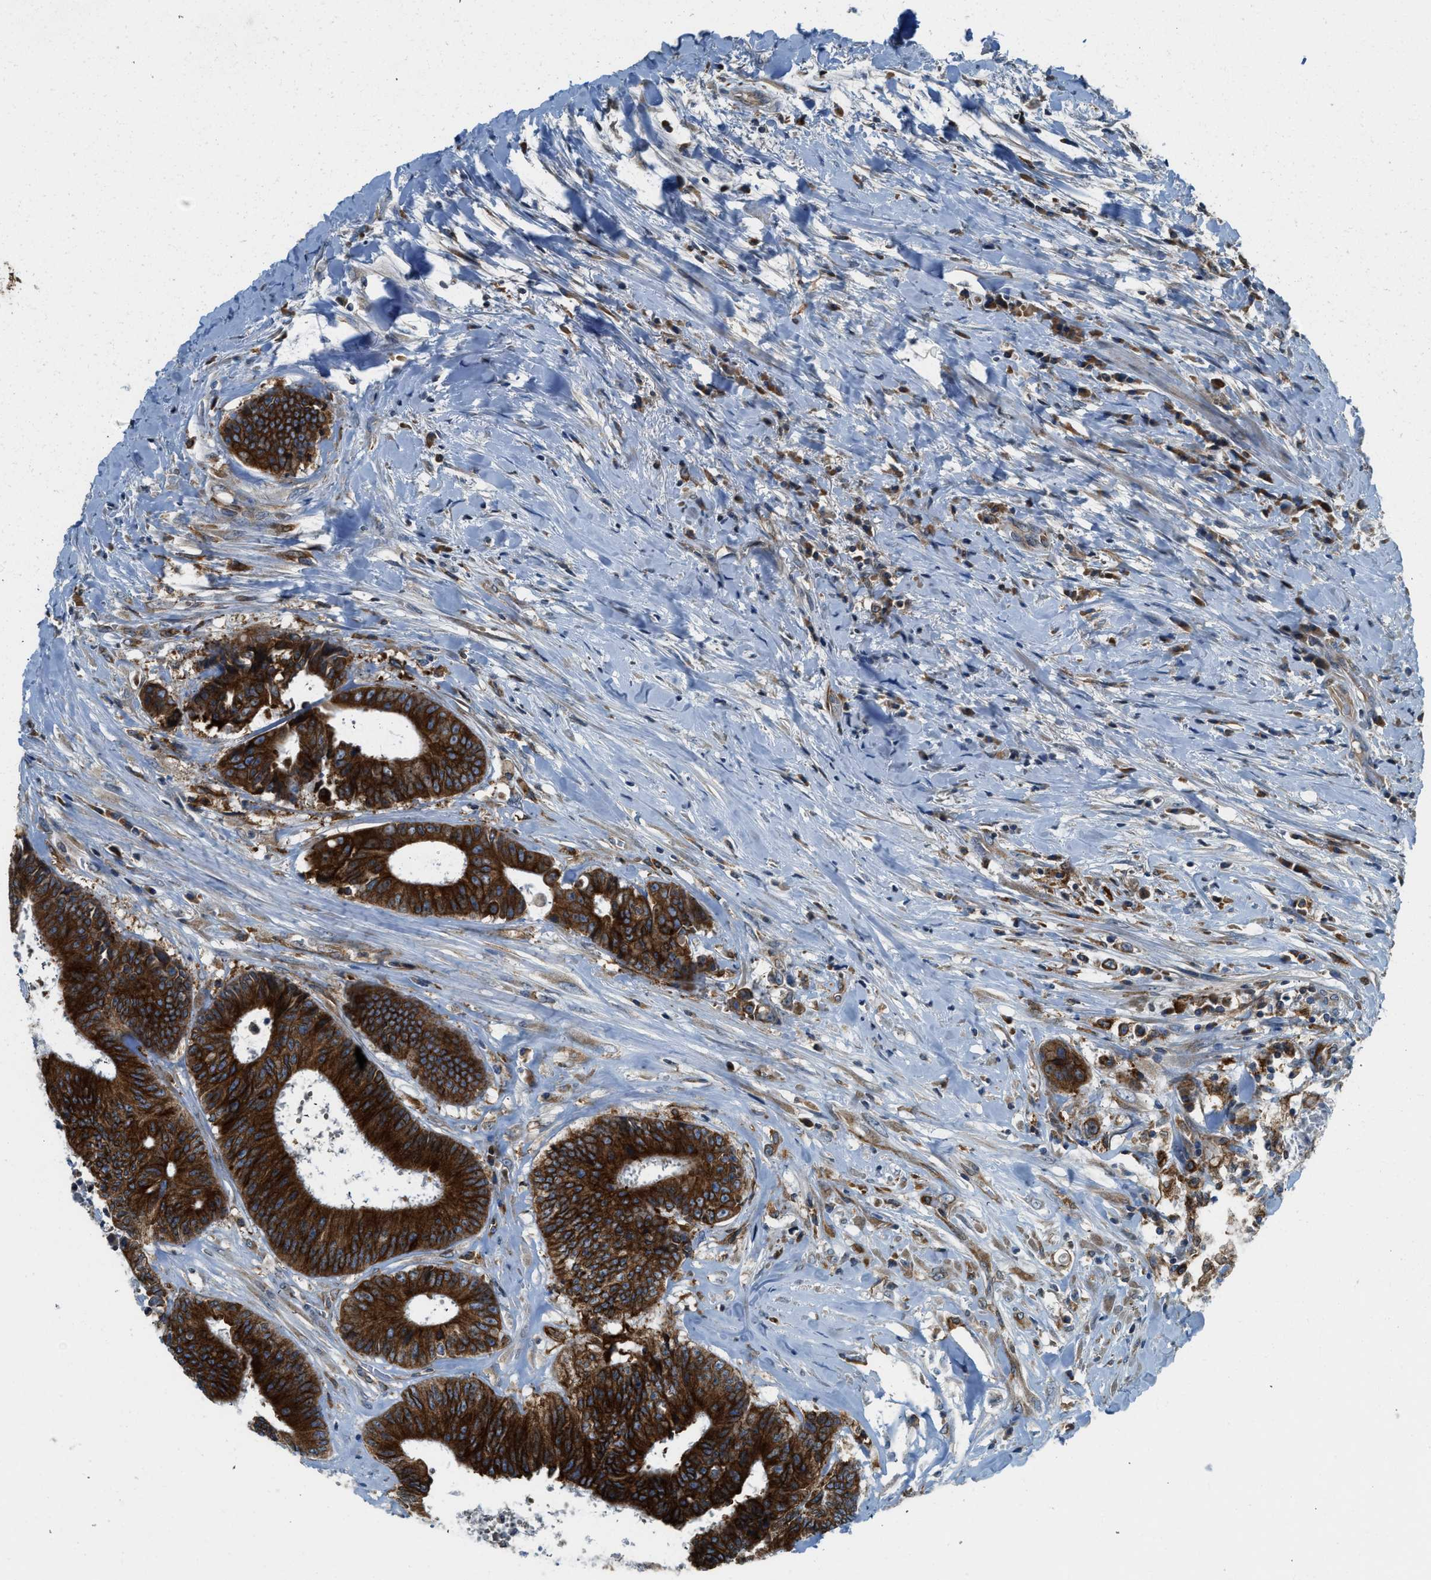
{"staining": {"intensity": "strong", "quantity": ">75%", "location": "cytoplasmic/membranous"}, "tissue": "colorectal cancer", "cell_type": "Tumor cells", "image_type": "cancer", "snomed": [{"axis": "morphology", "description": "Adenocarcinoma, NOS"}, {"axis": "topography", "description": "Rectum"}], "caption": "Immunohistochemistry (IHC) image of colorectal adenocarcinoma stained for a protein (brown), which exhibits high levels of strong cytoplasmic/membranous positivity in approximately >75% of tumor cells.", "gene": "BCAP31", "patient": {"sex": "male", "age": 72}}